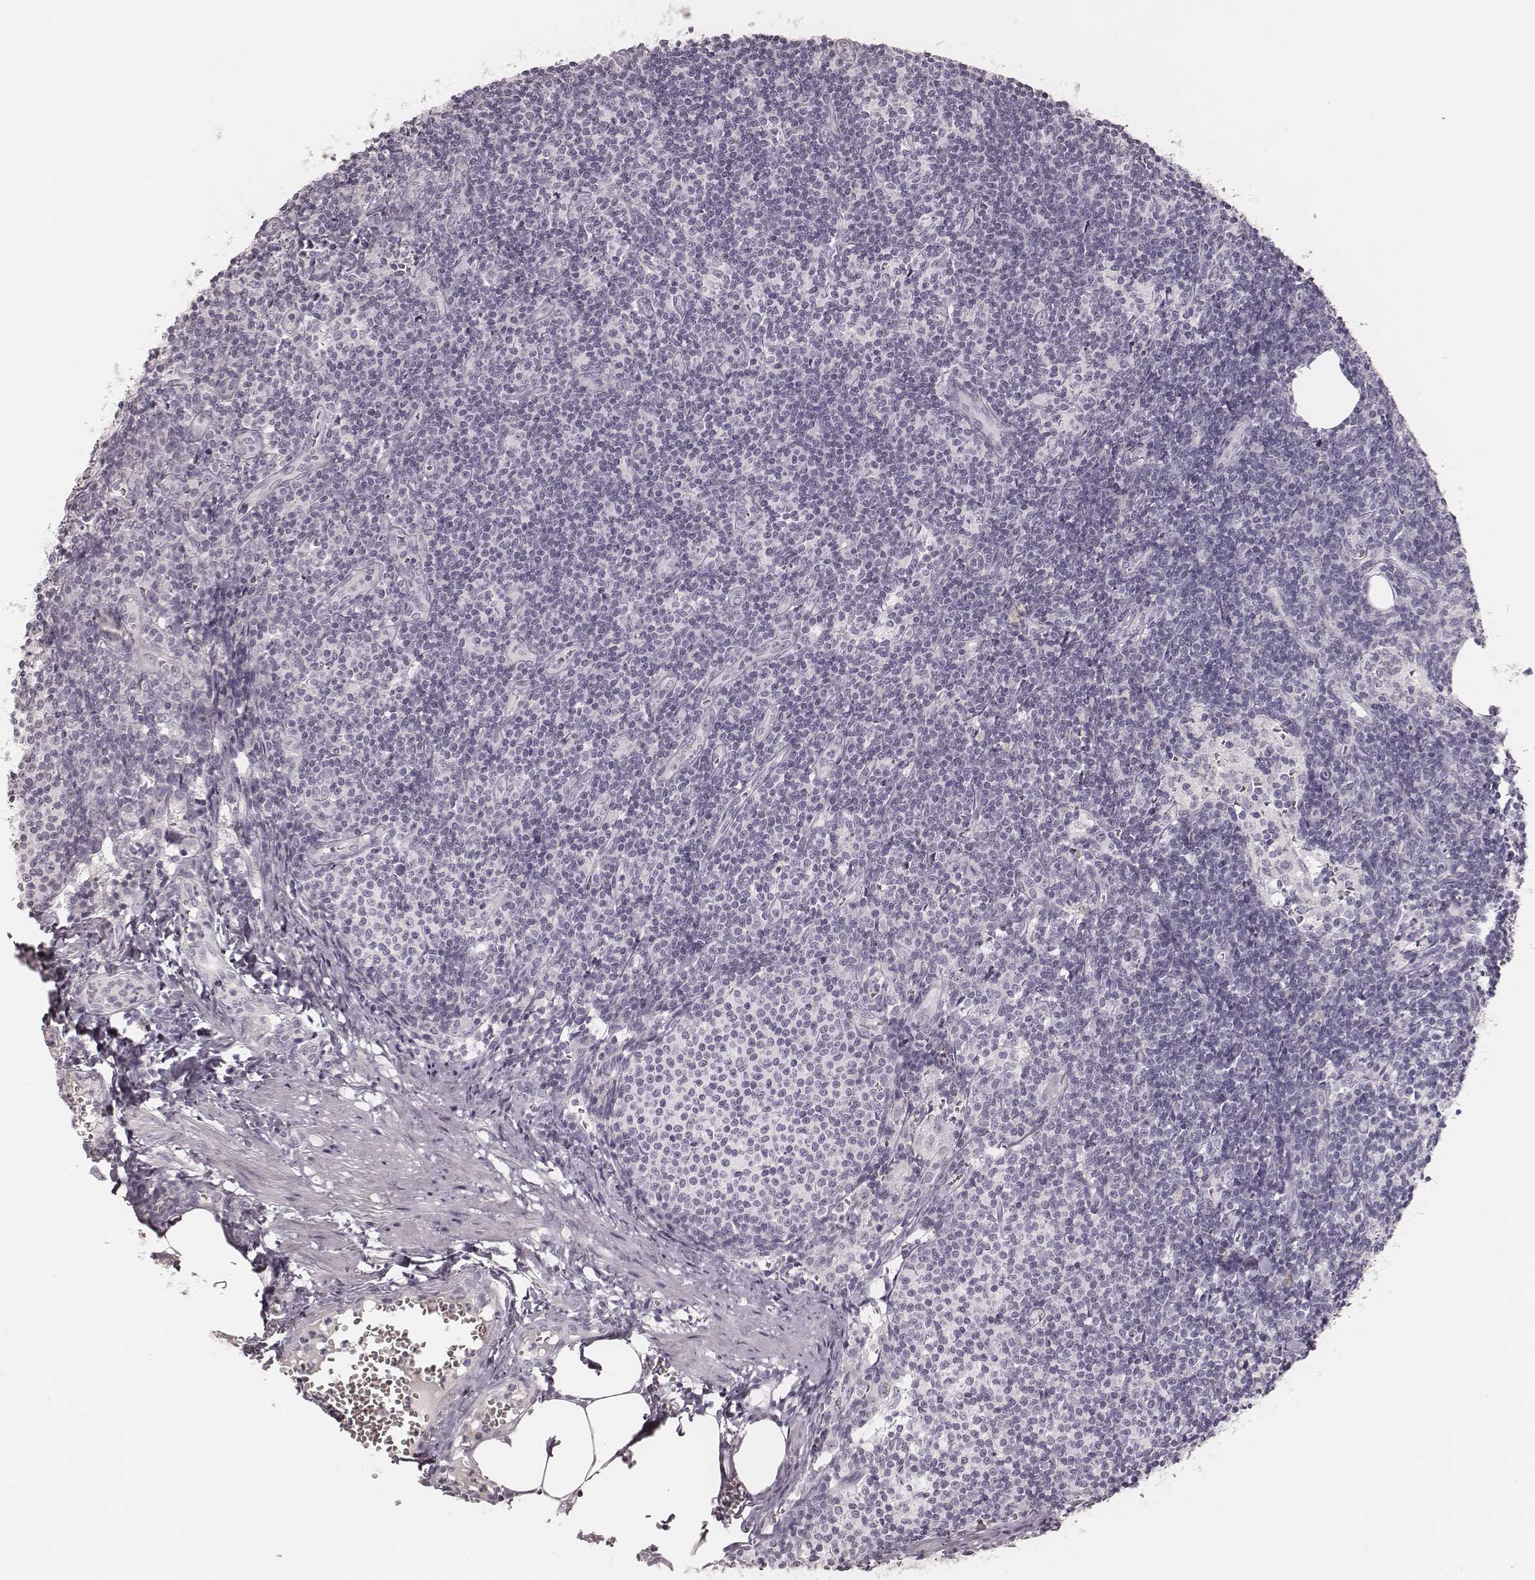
{"staining": {"intensity": "negative", "quantity": "none", "location": "none"}, "tissue": "lymph node", "cell_type": "Germinal center cells", "image_type": "normal", "snomed": [{"axis": "morphology", "description": "Normal tissue, NOS"}, {"axis": "topography", "description": "Lymph node"}], "caption": "A photomicrograph of human lymph node is negative for staining in germinal center cells. (Stains: DAB (3,3'-diaminobenzidine) immunohistochemistry (IHC) with hematoxylin counter stain, Microscopy: brightfield microscopy at high magnification).", "gene": "KRT31", "patient": {"sex": "female", "age": 50}}